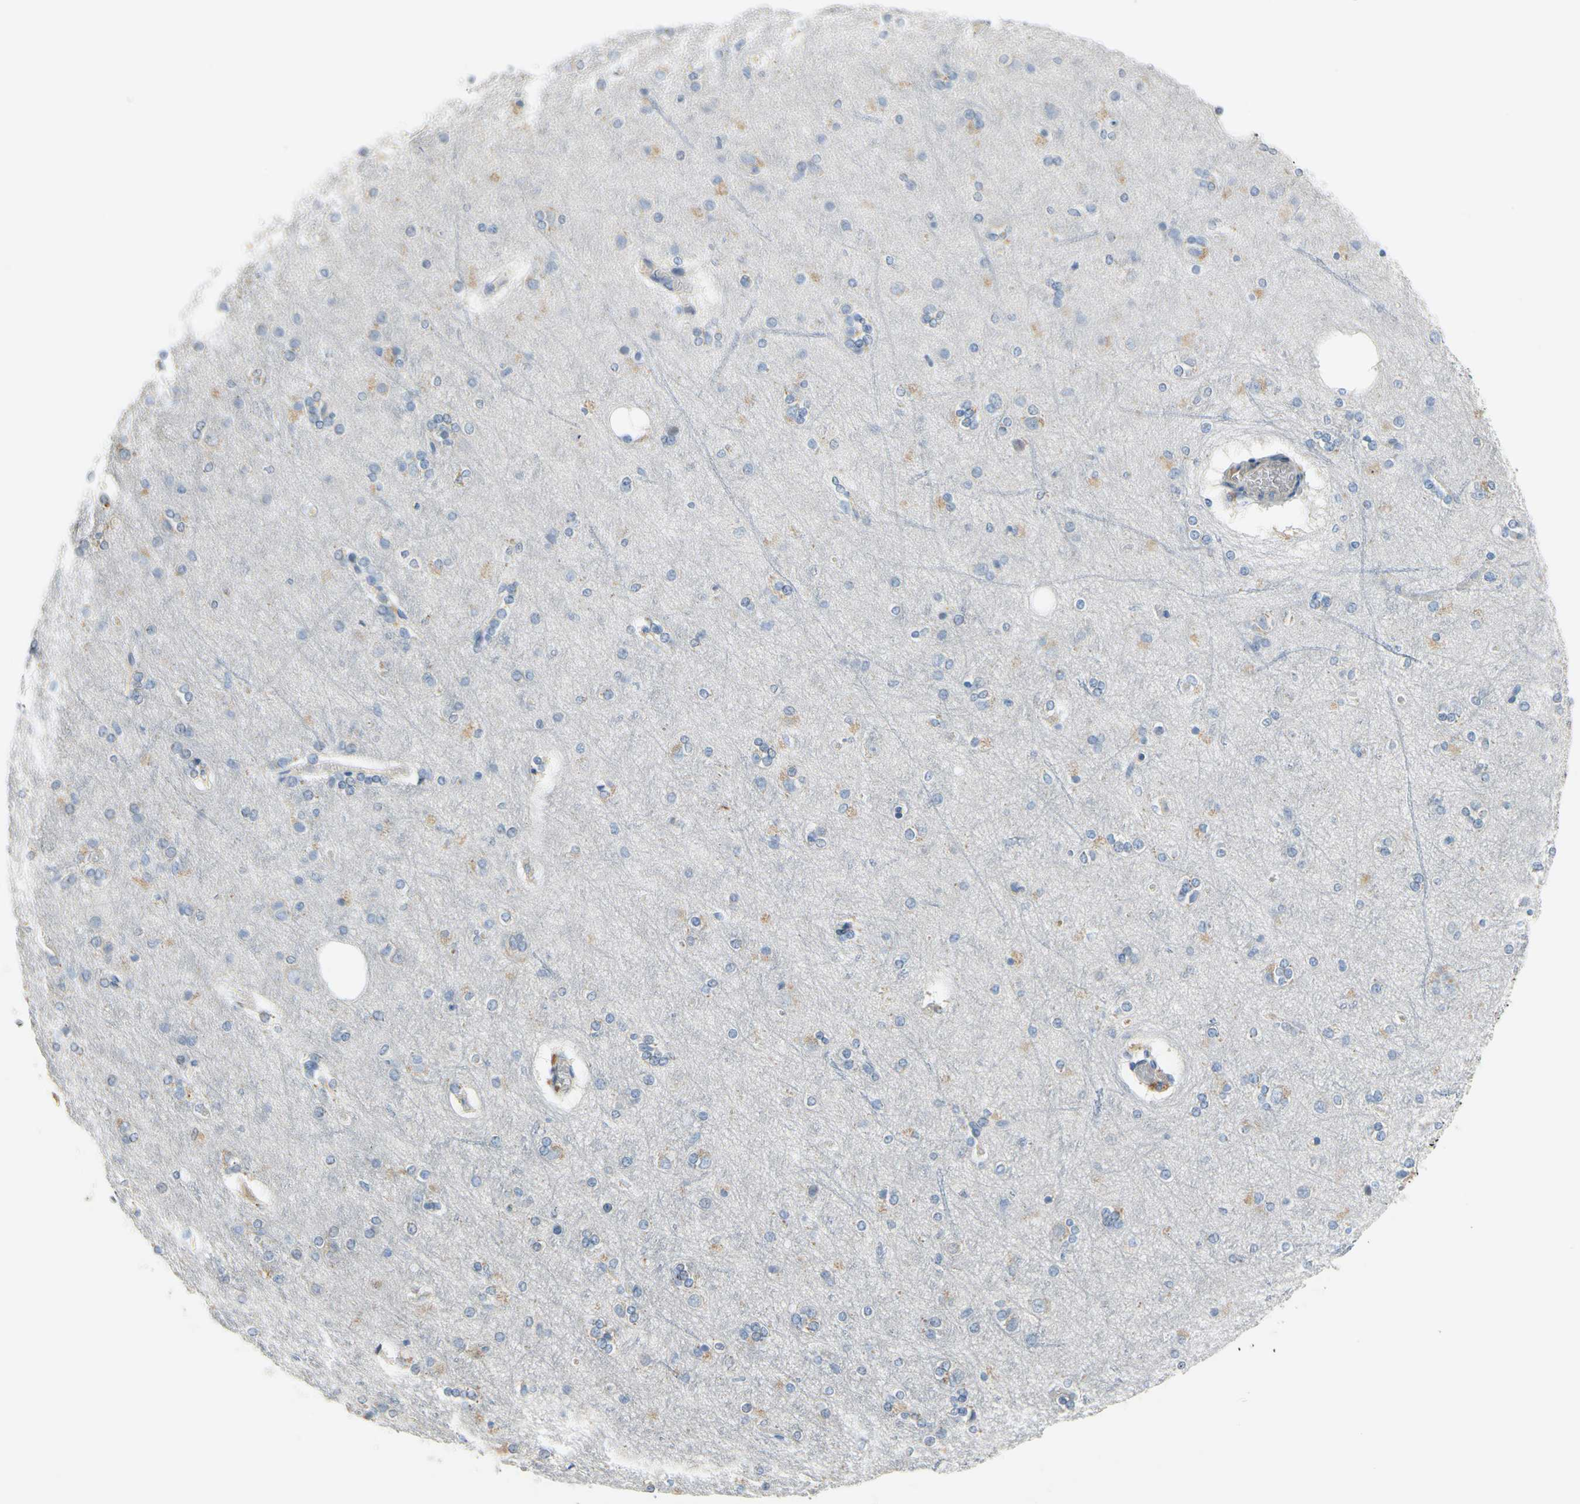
{"staining": {"intensity": "negative", "quantity": "none", "location": "none"}, "tissue": "cerebral cortex", "cell_type": "Endothelial cells", "image_type": "normal", "snomed": [{"axis": "morphology", "description": "Normal tissue, NOS"}, {"axis": "topography", "description": "Cerebral cortex"}], "caption": "Endothelial cells are negative for protein expression in unremarkable human cerebral cortex. (Immunohistochemistry, brightfield microscopy, high magnification).", "gene": "CKAP2", "patient": {"sex": "female", "age": 54}}